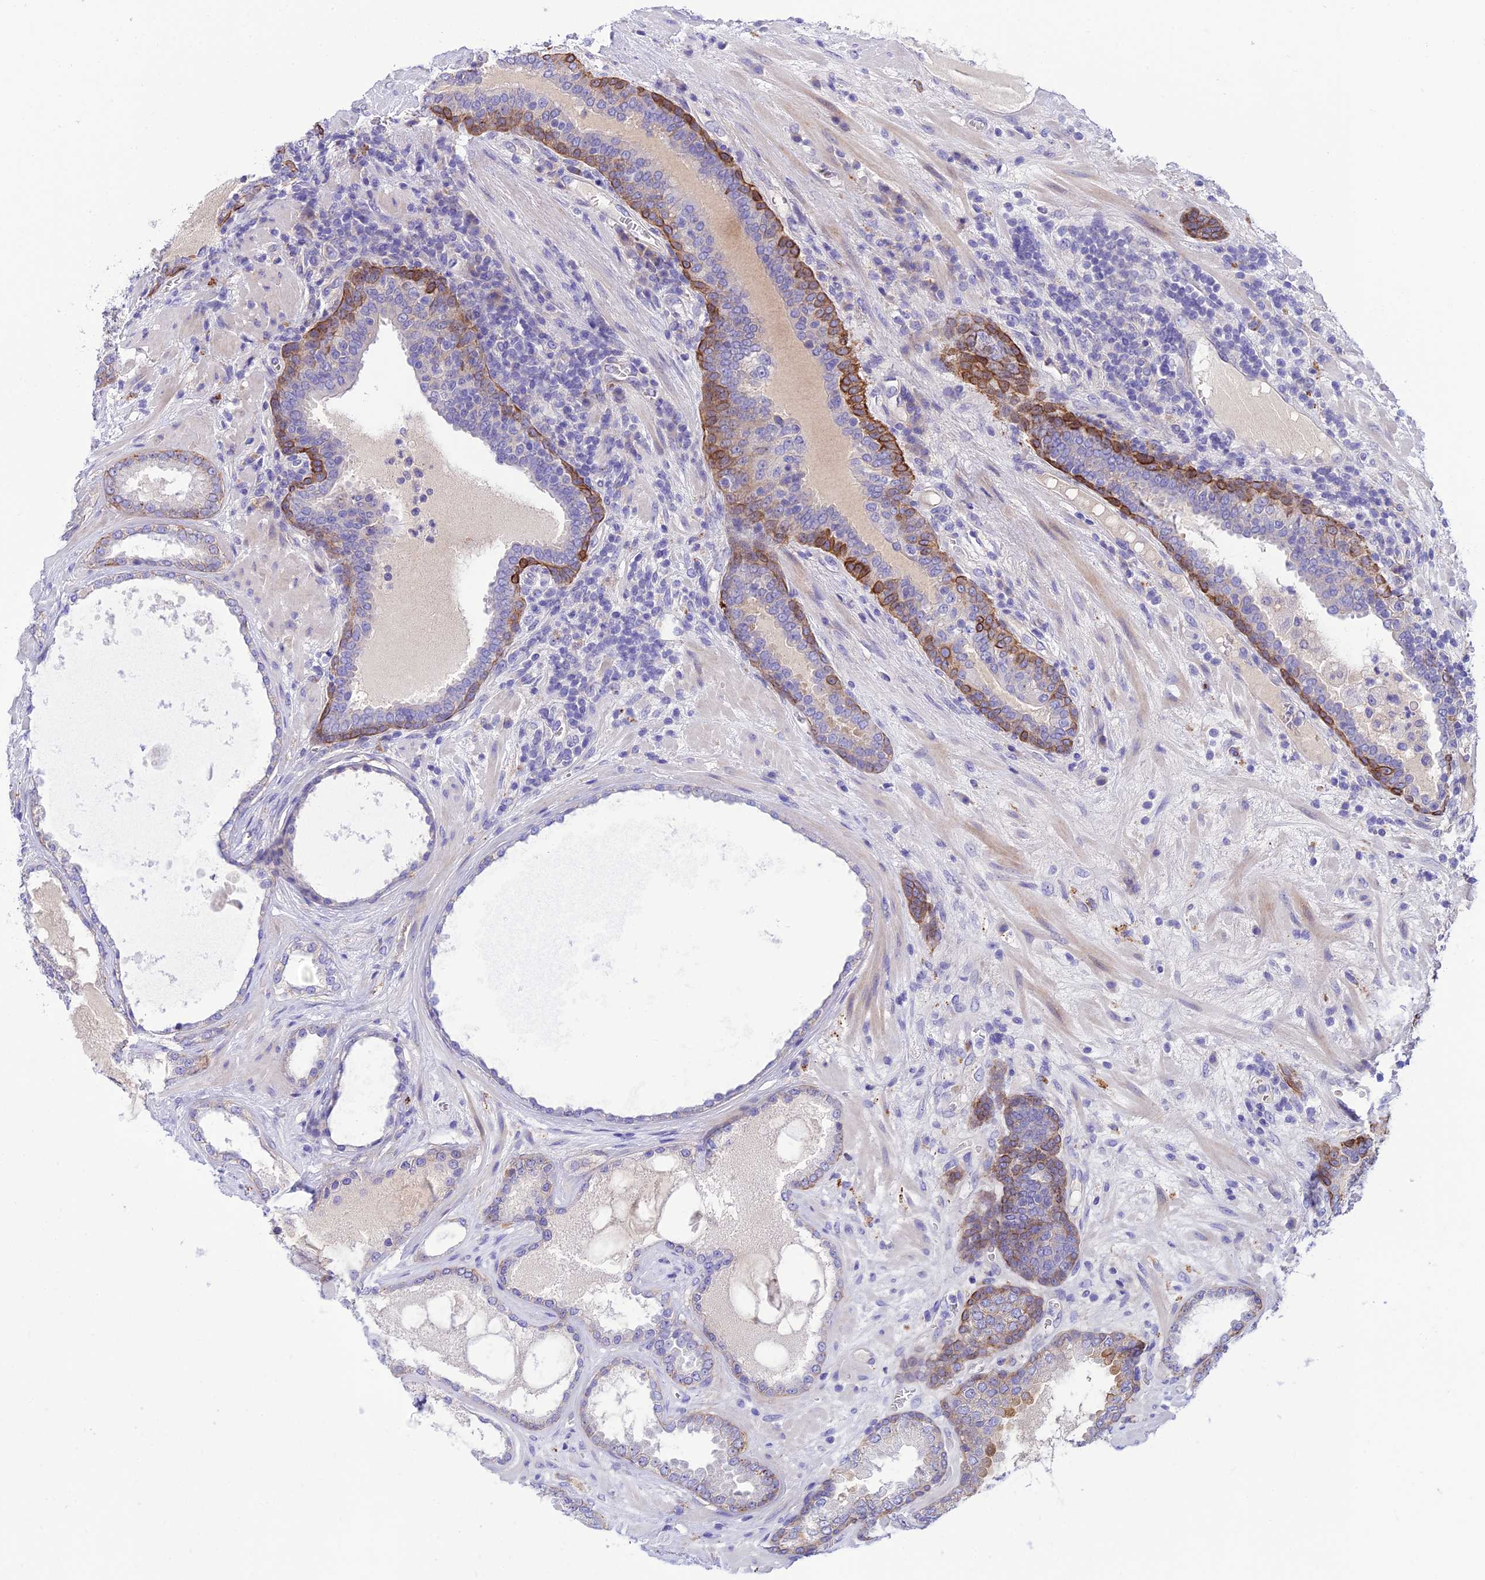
{"staining": {"intensity": "moderate", "quantity": "<25%", "location": "cytoplasmic/membranous"}, "tissue": "prostate cancer", "cell_type": "Tumor cells", "image_type": "cancer", "snomed": [{"axis": "morphology", "description": "Adenocarcinoma, Low grade"}, {"axis": "topography", "description": "Prostate"}], "caption": "Immunohistochemistry of human prostate cancer (low-grade adenocarcinoma) displays low levels of moderate cytoplasmic/membranous staining in about <25% of tumor cells.", "gene": "CCDC157", "patient": {"sex": "male", "age": 57}}